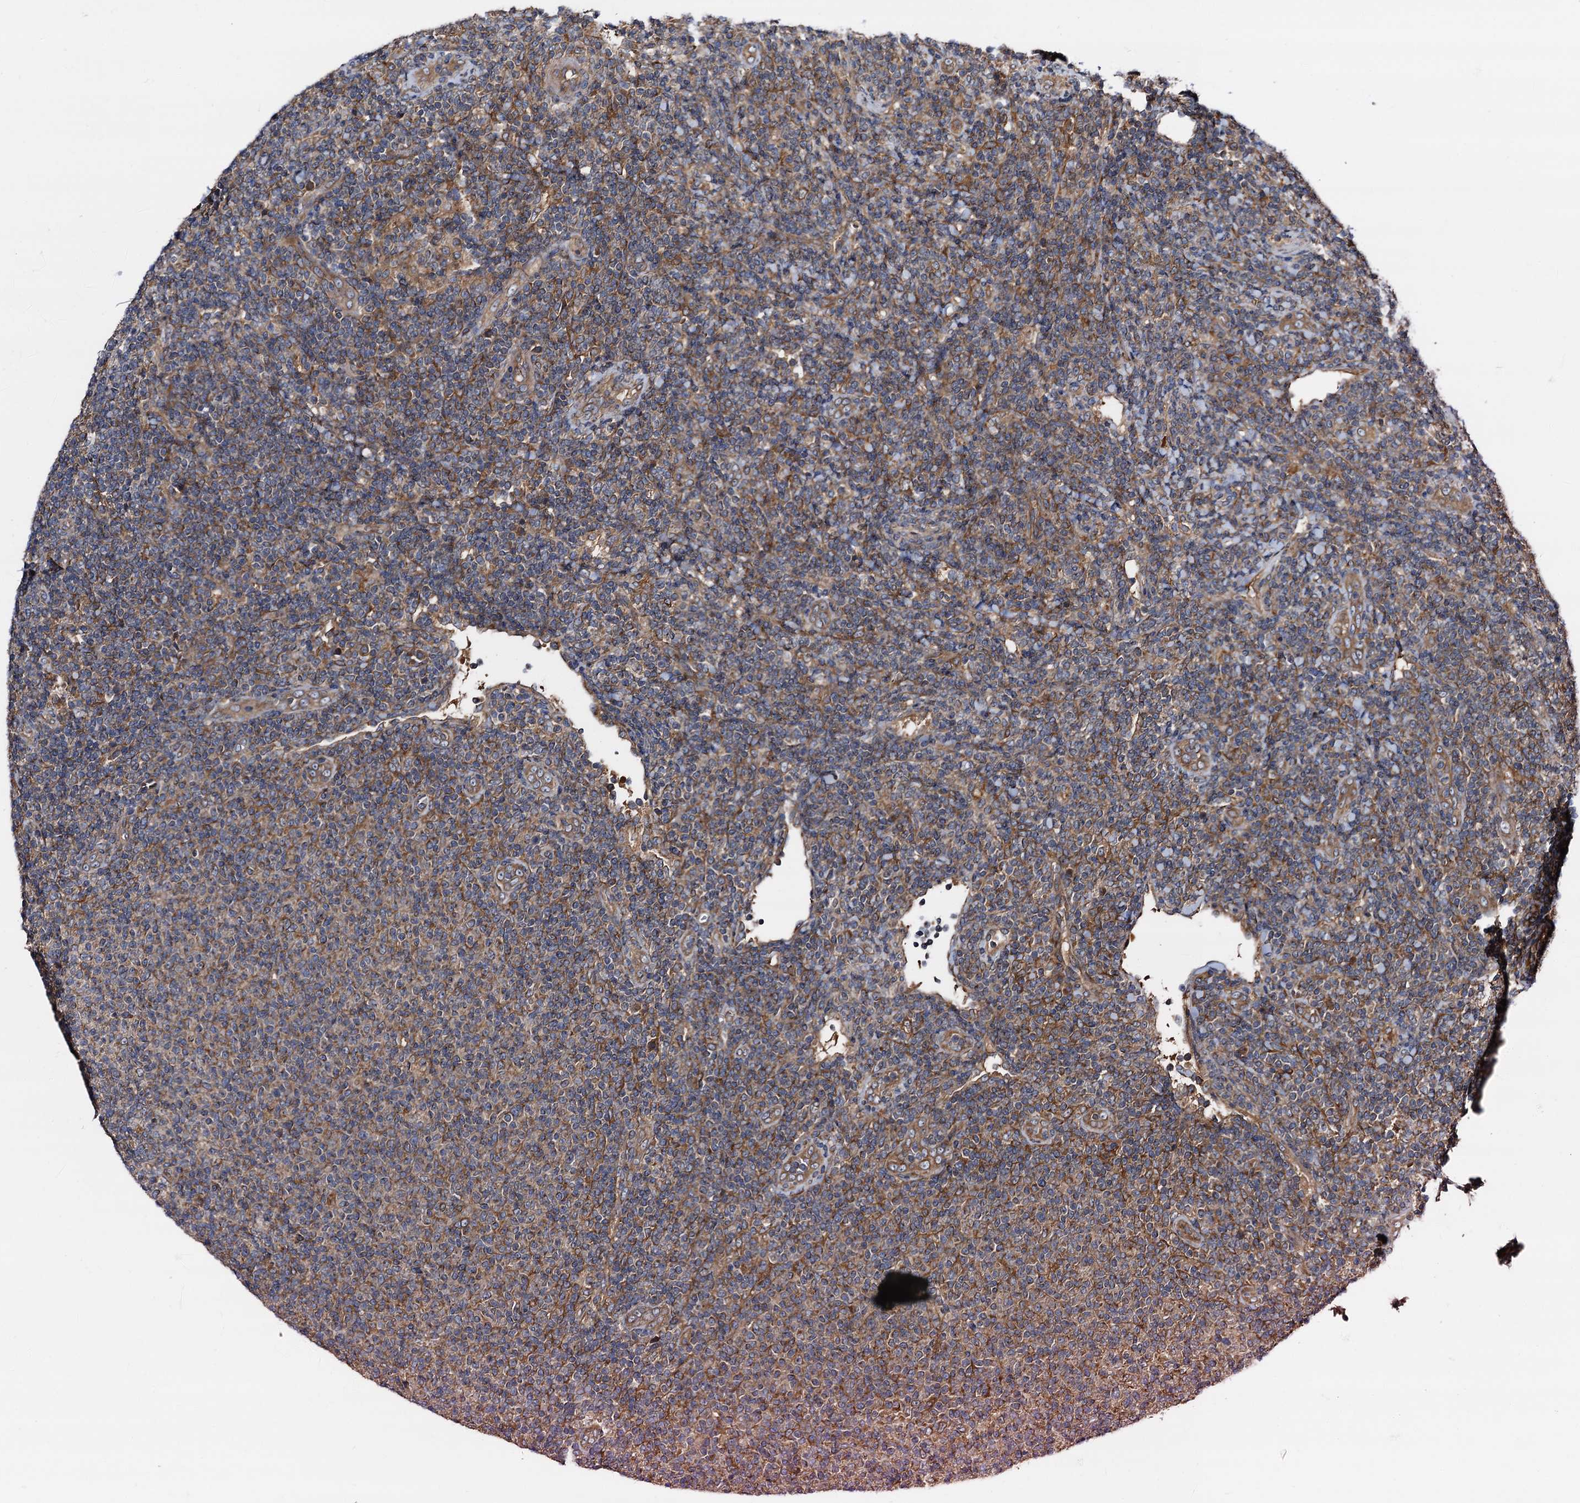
{"staining": {"intensity": "moderate", "quantity": ">75%", "location": "cytoplasmic/membranous"}, "tissue": "lymphoma", "cell_type": "Tumor cells", "image_type": "cancer", "snomed": [{"axis": "morphology", "description": "Malignant lymphoma, non-Hodgkin's type, Low grade"}, {"axis": "topography", "description": "Lymph node"}], "caption": "The micrograph demonstrates immunohistochemical staining of lymphoma. There is moderate cytoplasmic/membranous staining is identified in about >75% of tumor cells.", "gene": "PEX5", "patient": {"sex": "male", "age": 66}}